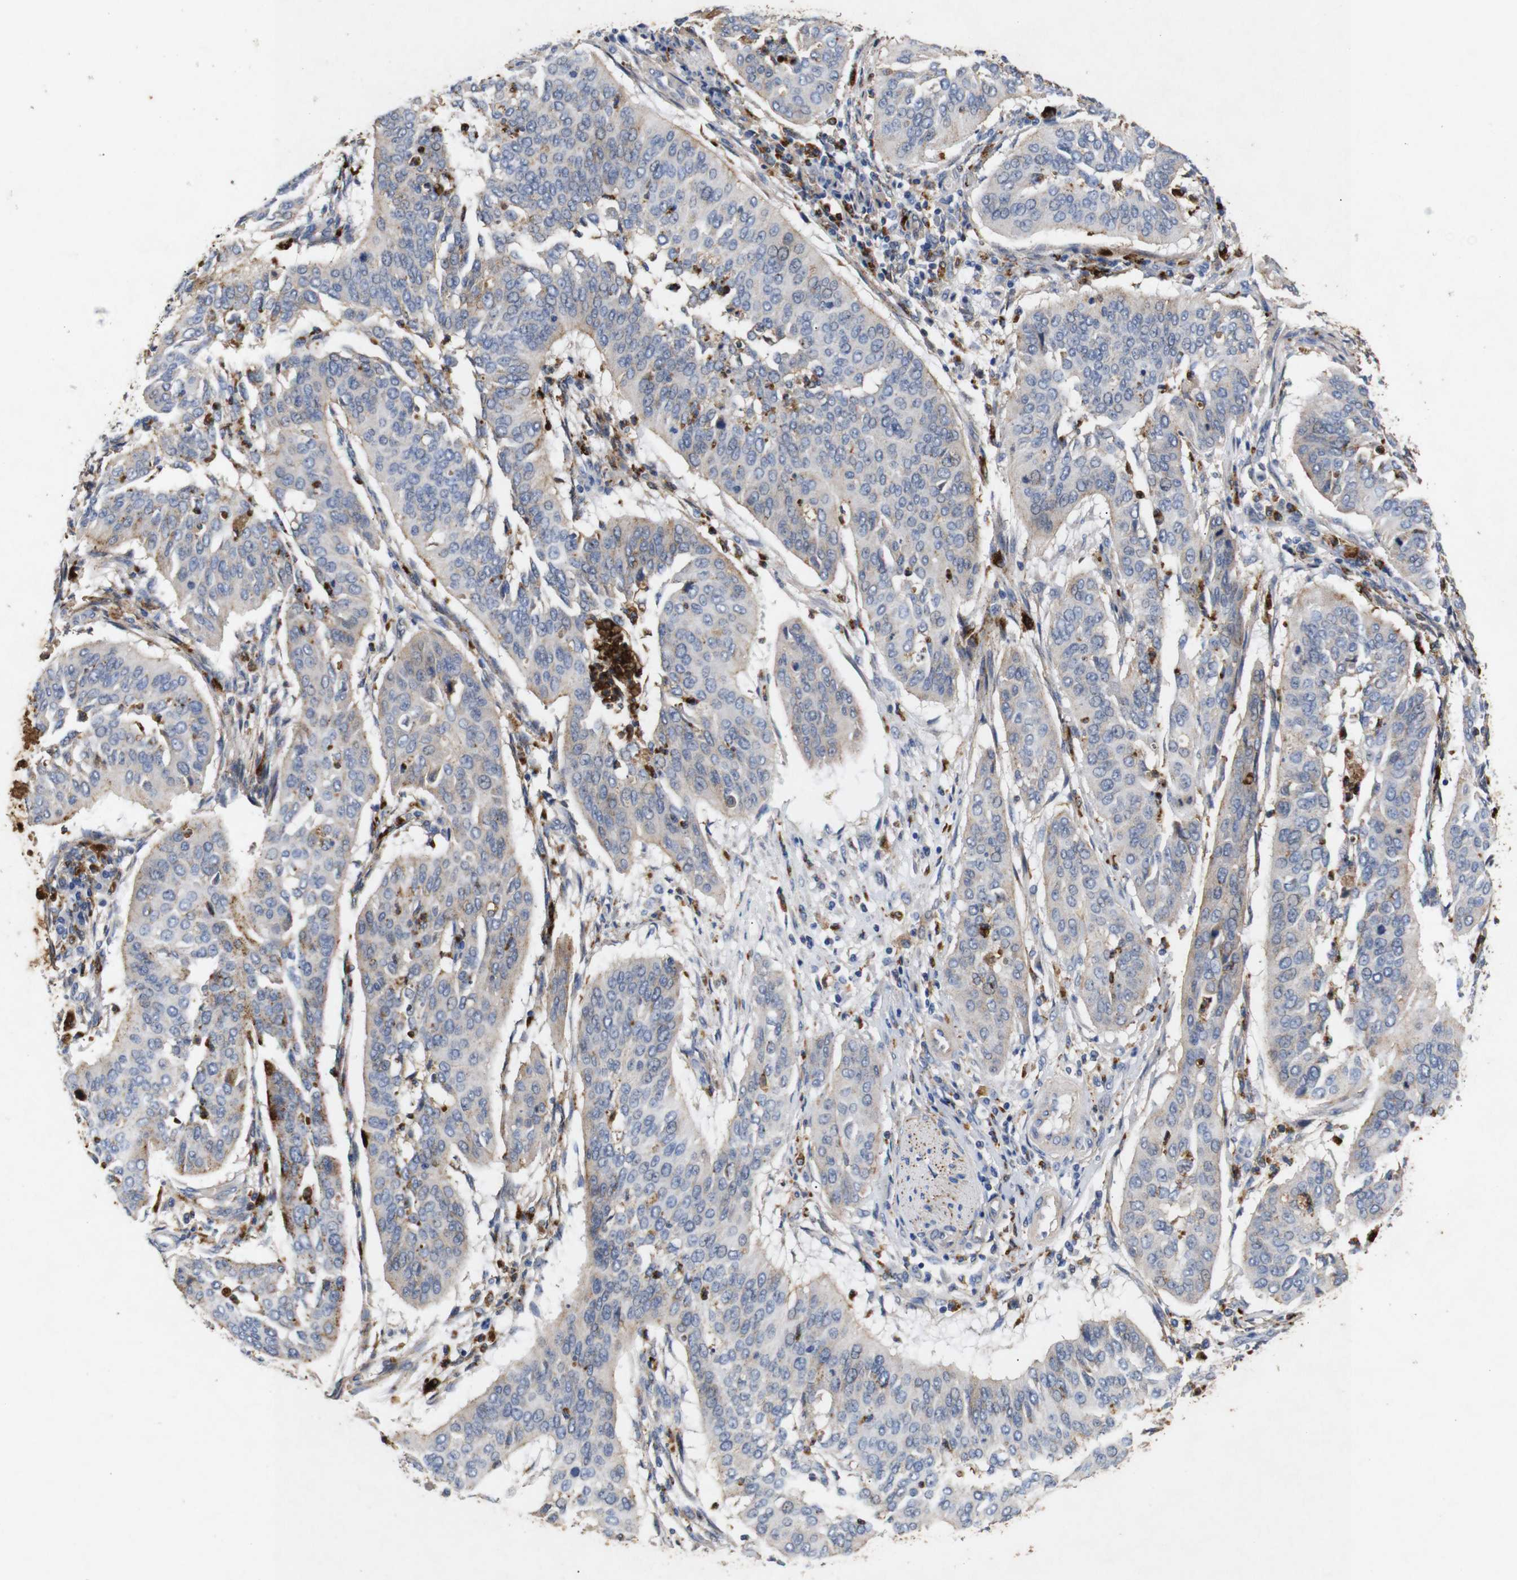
{"staining": {"intensity": "weak", "quantity": "25%-75%", "location": "cytoplasmic/membranous"}, "tissue": "cervical cancer", "cell_type": "Tumor cells", "image_type": "cancer", "snomed": [{"axis": "morphology", "description": "Normal tissue, NOS"}, {"axis": "morphology", "description": "Squamous cell carcinoma, NOS"}, {"axis": "topography", "description": "Cervix"}], "caption": "High-magnification brightfield microscopy of cervical cancer stained with DAB (3,3'-diaminobenzidine) (brown) and counterstained with hematoxylin (blue). tumor cells exhibit weak cytoplasmic/membranous positivity is seen in approximately25%-75% of cells.", "gene": "SDCBP", "patient": {"sex": "female", "age": 39}}